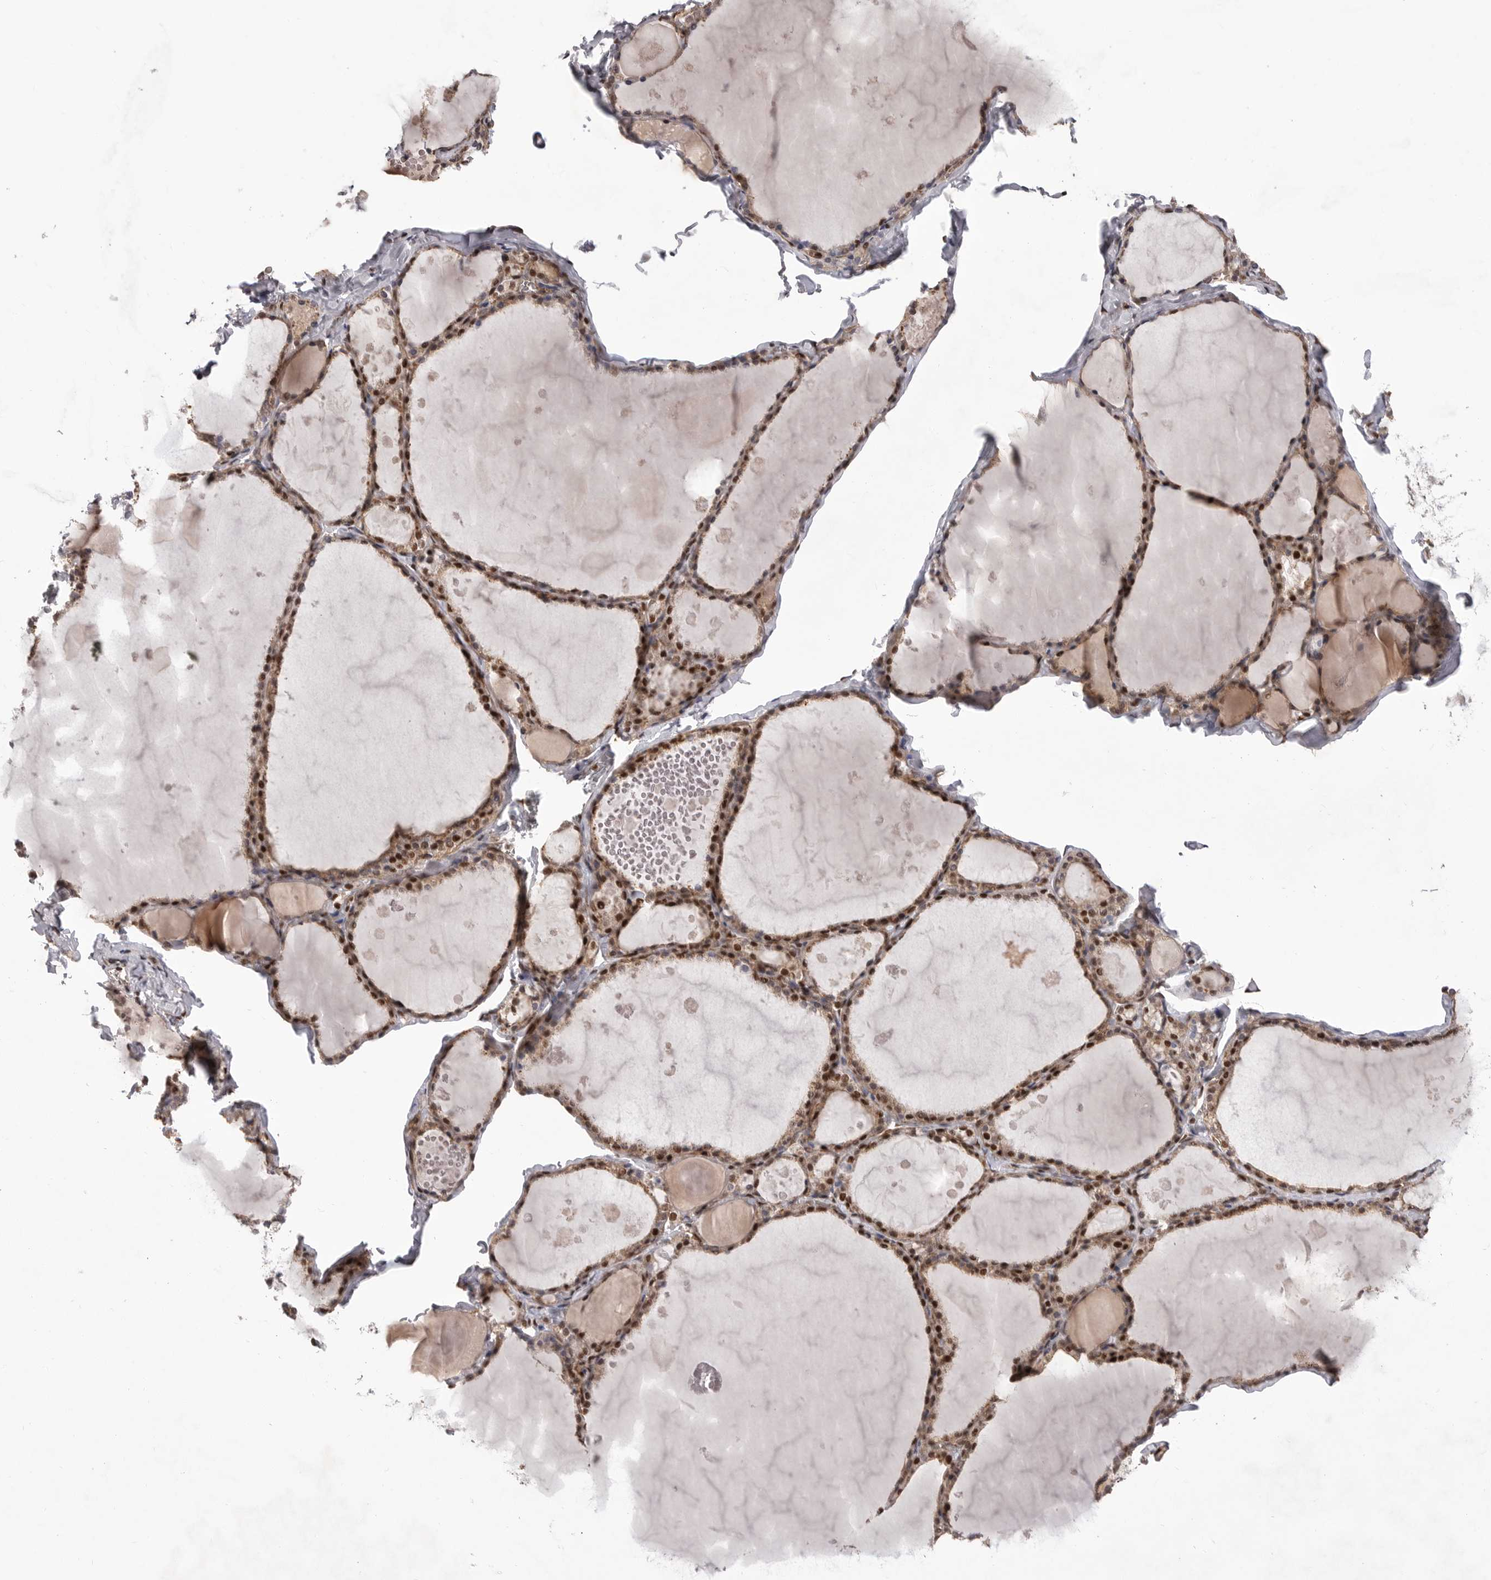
{"staining": {"intensity": "strong", "quantity": ">75%", "location": "nuclear"}, "tissue": "thyroid gland", "cell_type": "Glandular cells", "image_type": "normal", "snomed": [{"axis": "morphology", "description": "Normal tissue, NOS"}, {"axis": "topography", "description": "Thyroid gland"}], "caption": "Immunohistochemical staining of normal human thyroid gland exhibits high levels of strong nuclear expression in about >75% of glandular cells.", "gene": "PPP1R8", "patient": {"sex": "male", "age": 56}}